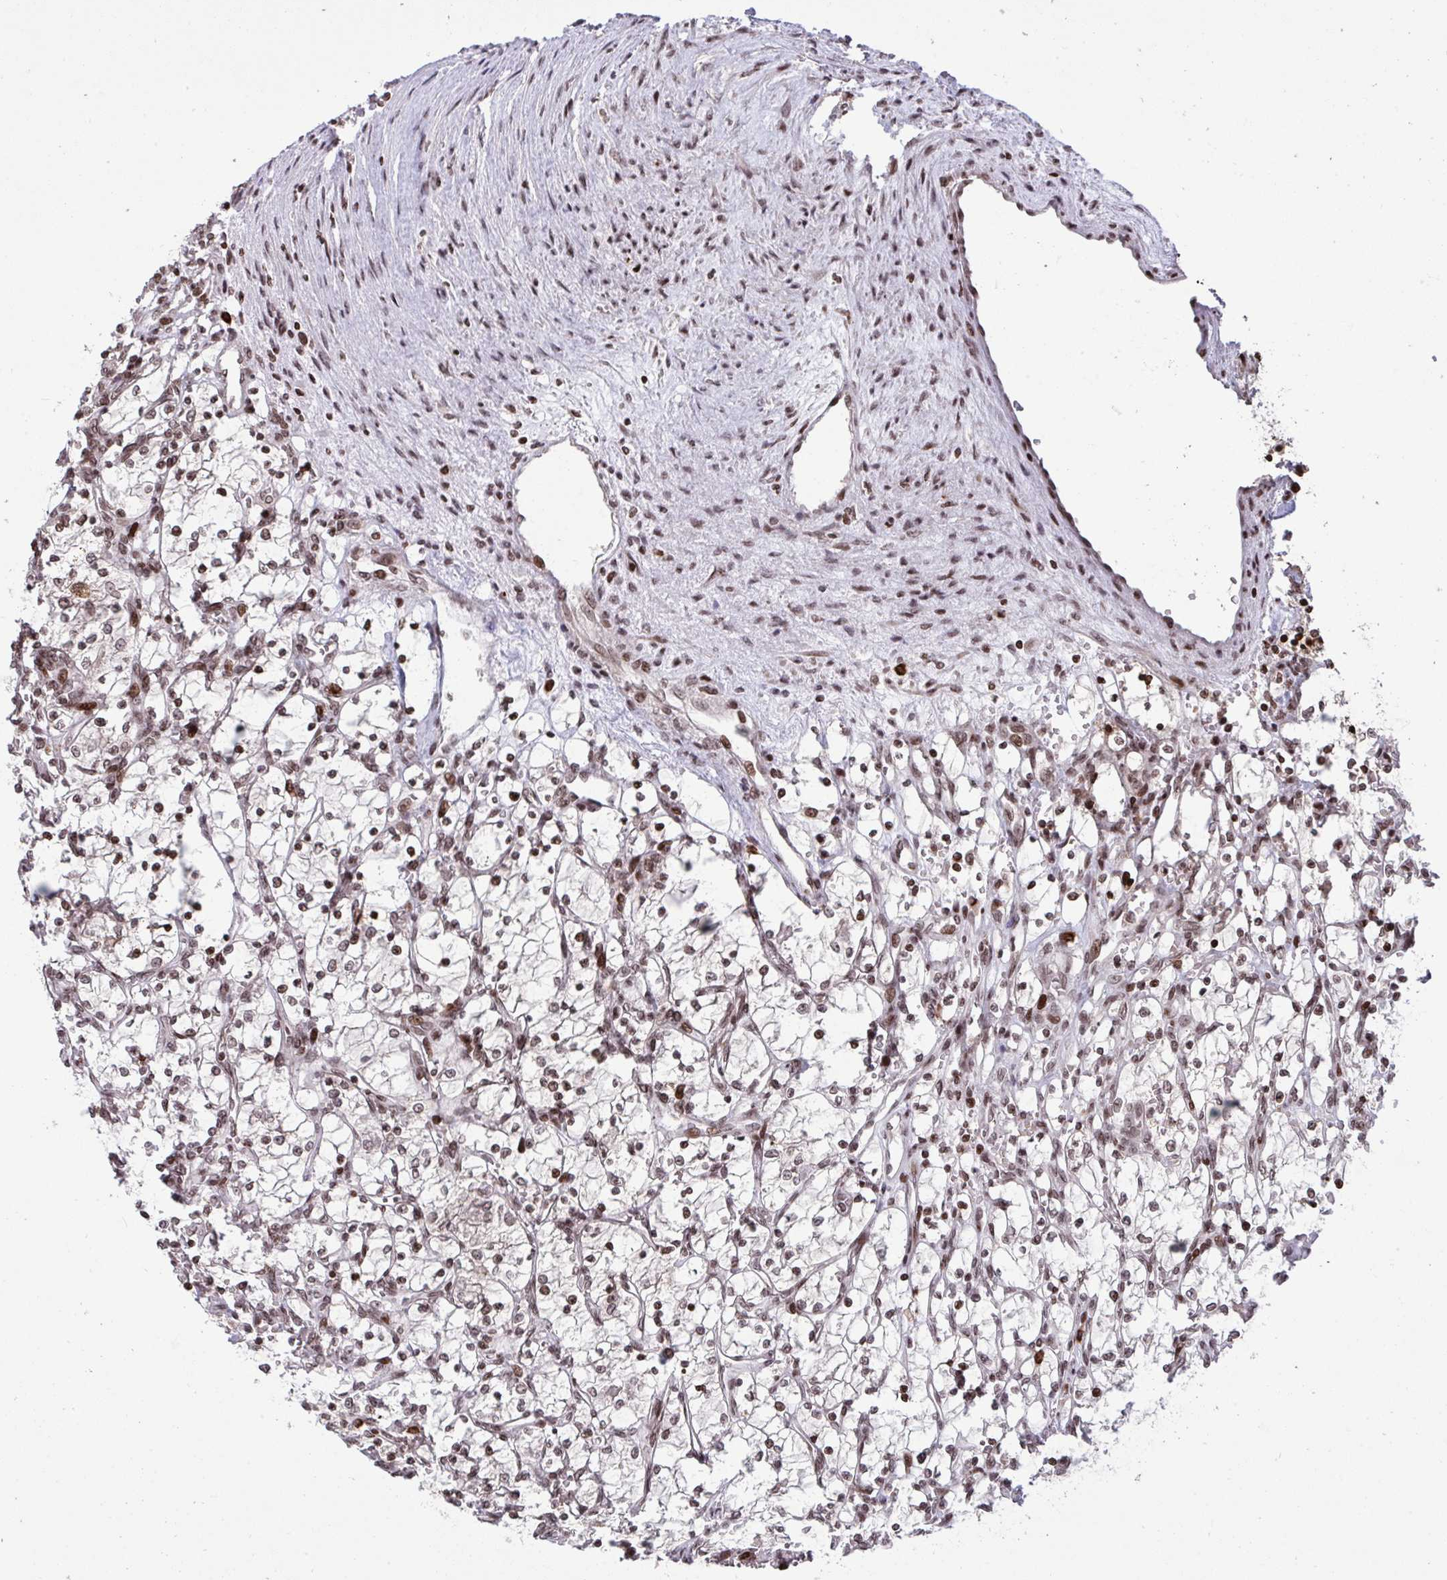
{"staining": {"intensity": "moderate", "quantity": ">75%", "location": "nuclear"}, "tissue": "renal cancer", "cell_type": "Tumor cells", "image_type": "cancer", "snomed": [{"axis": "morphology", "description": "Adenocarcinoma, NOS"}, {"axis": "topography", "description": "Kidney"}], "caption": "A photomicrograph of human renal cancer (adenocarcinoma) stained for a protein demonstrates moderate nuclear brown staining in tumor cells.", "gene": "NIP7", "patient": {"sex": "female", "age": 69}}